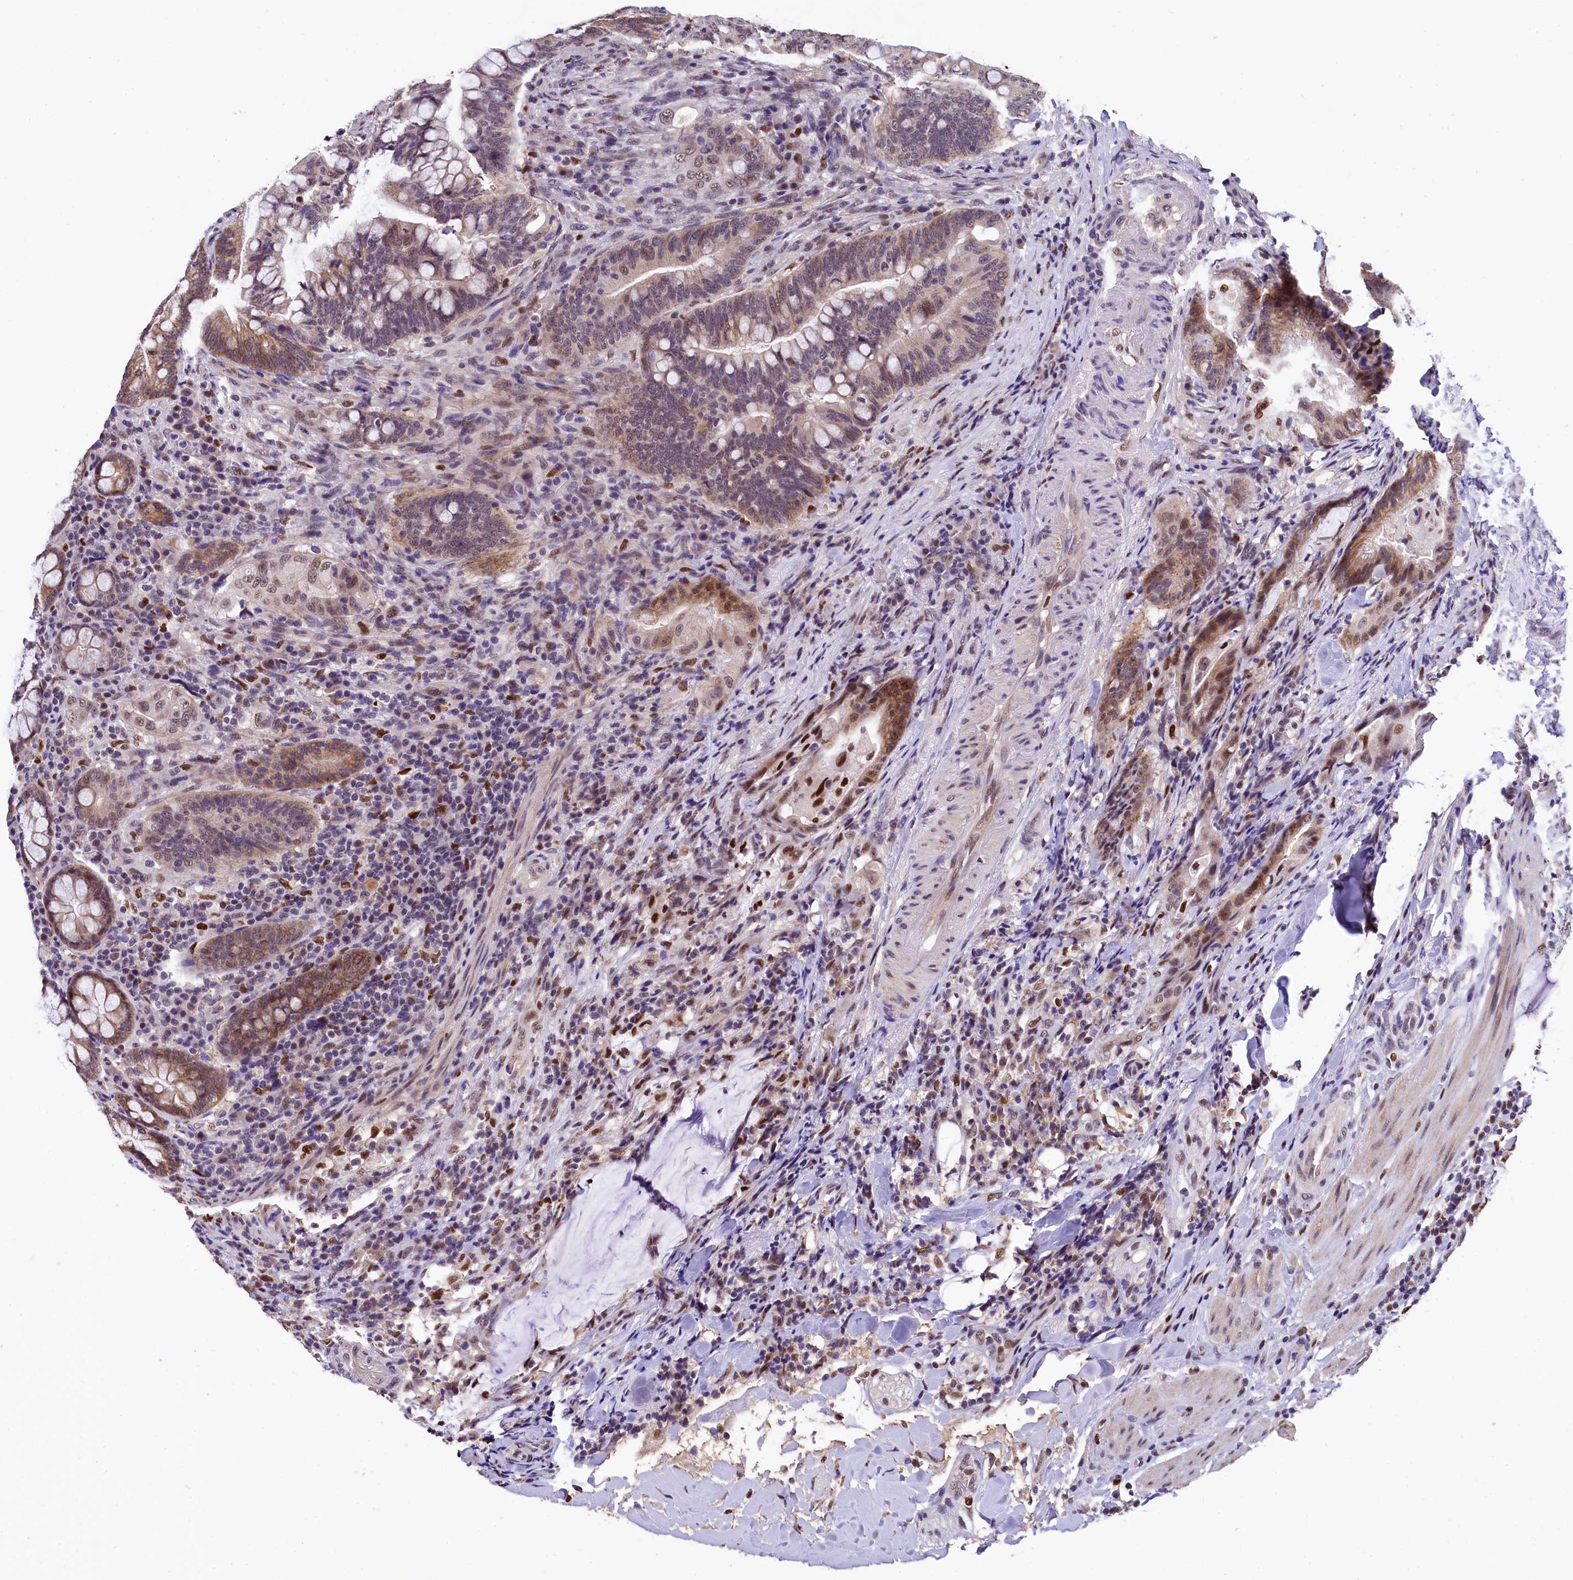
{"staining": {"intensity": "moderate", "quantity": "25%-75%", "location": "cytoplasmic/membranous,nuclear"}, "tissue": "colorectal cancer", "cell_type": "Tumor cells", "image_type": "cancer", "snomed": [{"axis": "morphology", "description": "Adenocarcinoma, NOS"}, {"axis": "topography", "description": "Colon"}], "caption": "A histopathology image of human colorectal adenocarcinoma stained for a protein demonstrates moderate cytoplasmic/membranous and nuclear brown staining in tumor cells.", "gene": "HECTD4", "patient": {"sex": "female", "age": 66}}